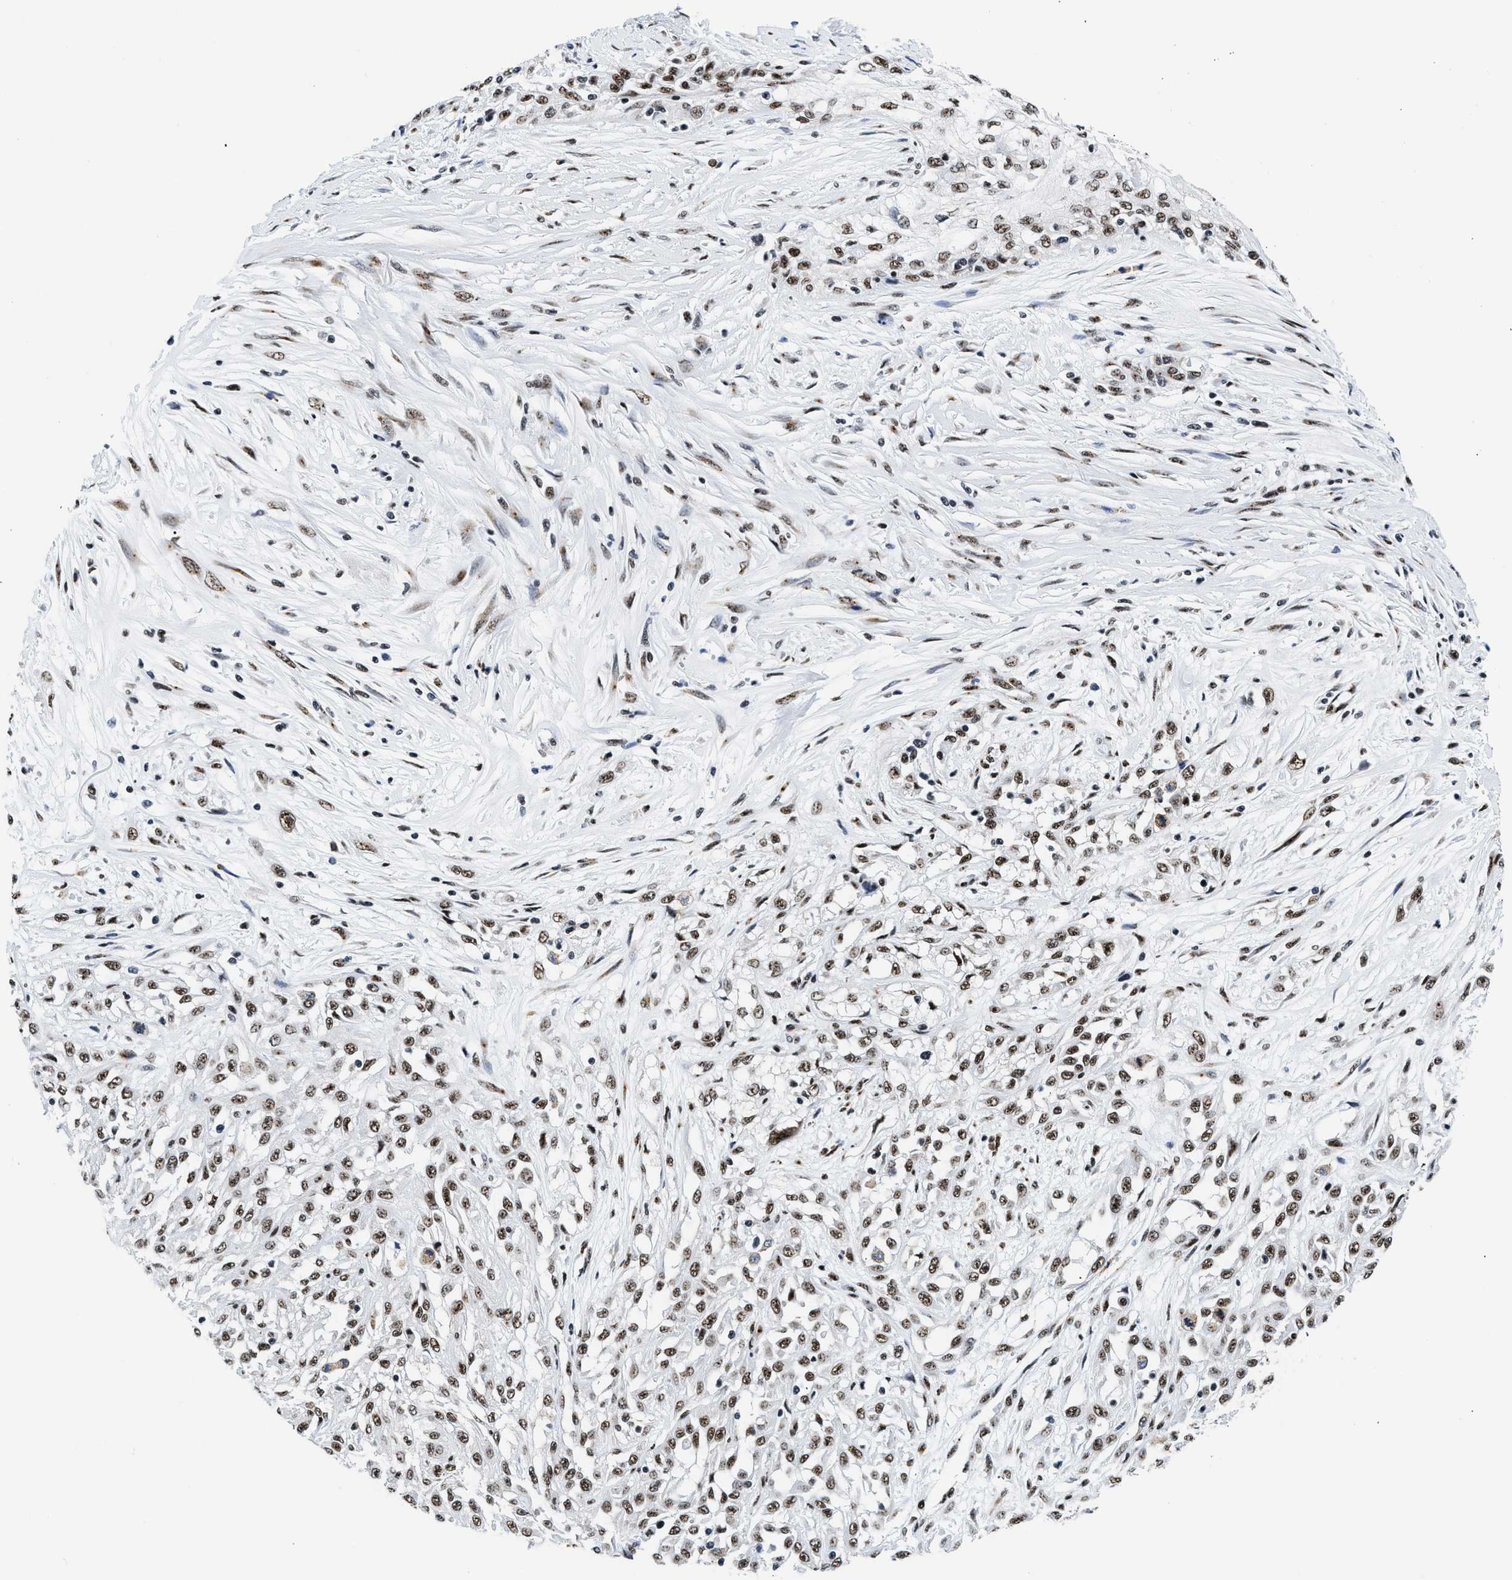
{"staining": {"intensity": "moderate", "quantity": ">75%", "location": "nuclear"}, "tissue": "skin cancer", "cell_type": "Tumor cells", "image_type": "cancer", "snomed": [{"axis": "morphology", "description": "Squamous cell carcinoma, NOS"}, {"axis": "morphology", "description": "Squamous cell carcinoma, metastatic, NOS"}, {"axis": "topography", "description": "Skin"}, {"axis": "topography", "description": "Lymph node"}], "caption": "Protein expression analysis of skin cancer reveals moderate nuclear staining in about >75% of tumor cells.", "gene": "RBM8A", "patient": {"sex": "male", "age": 75}}